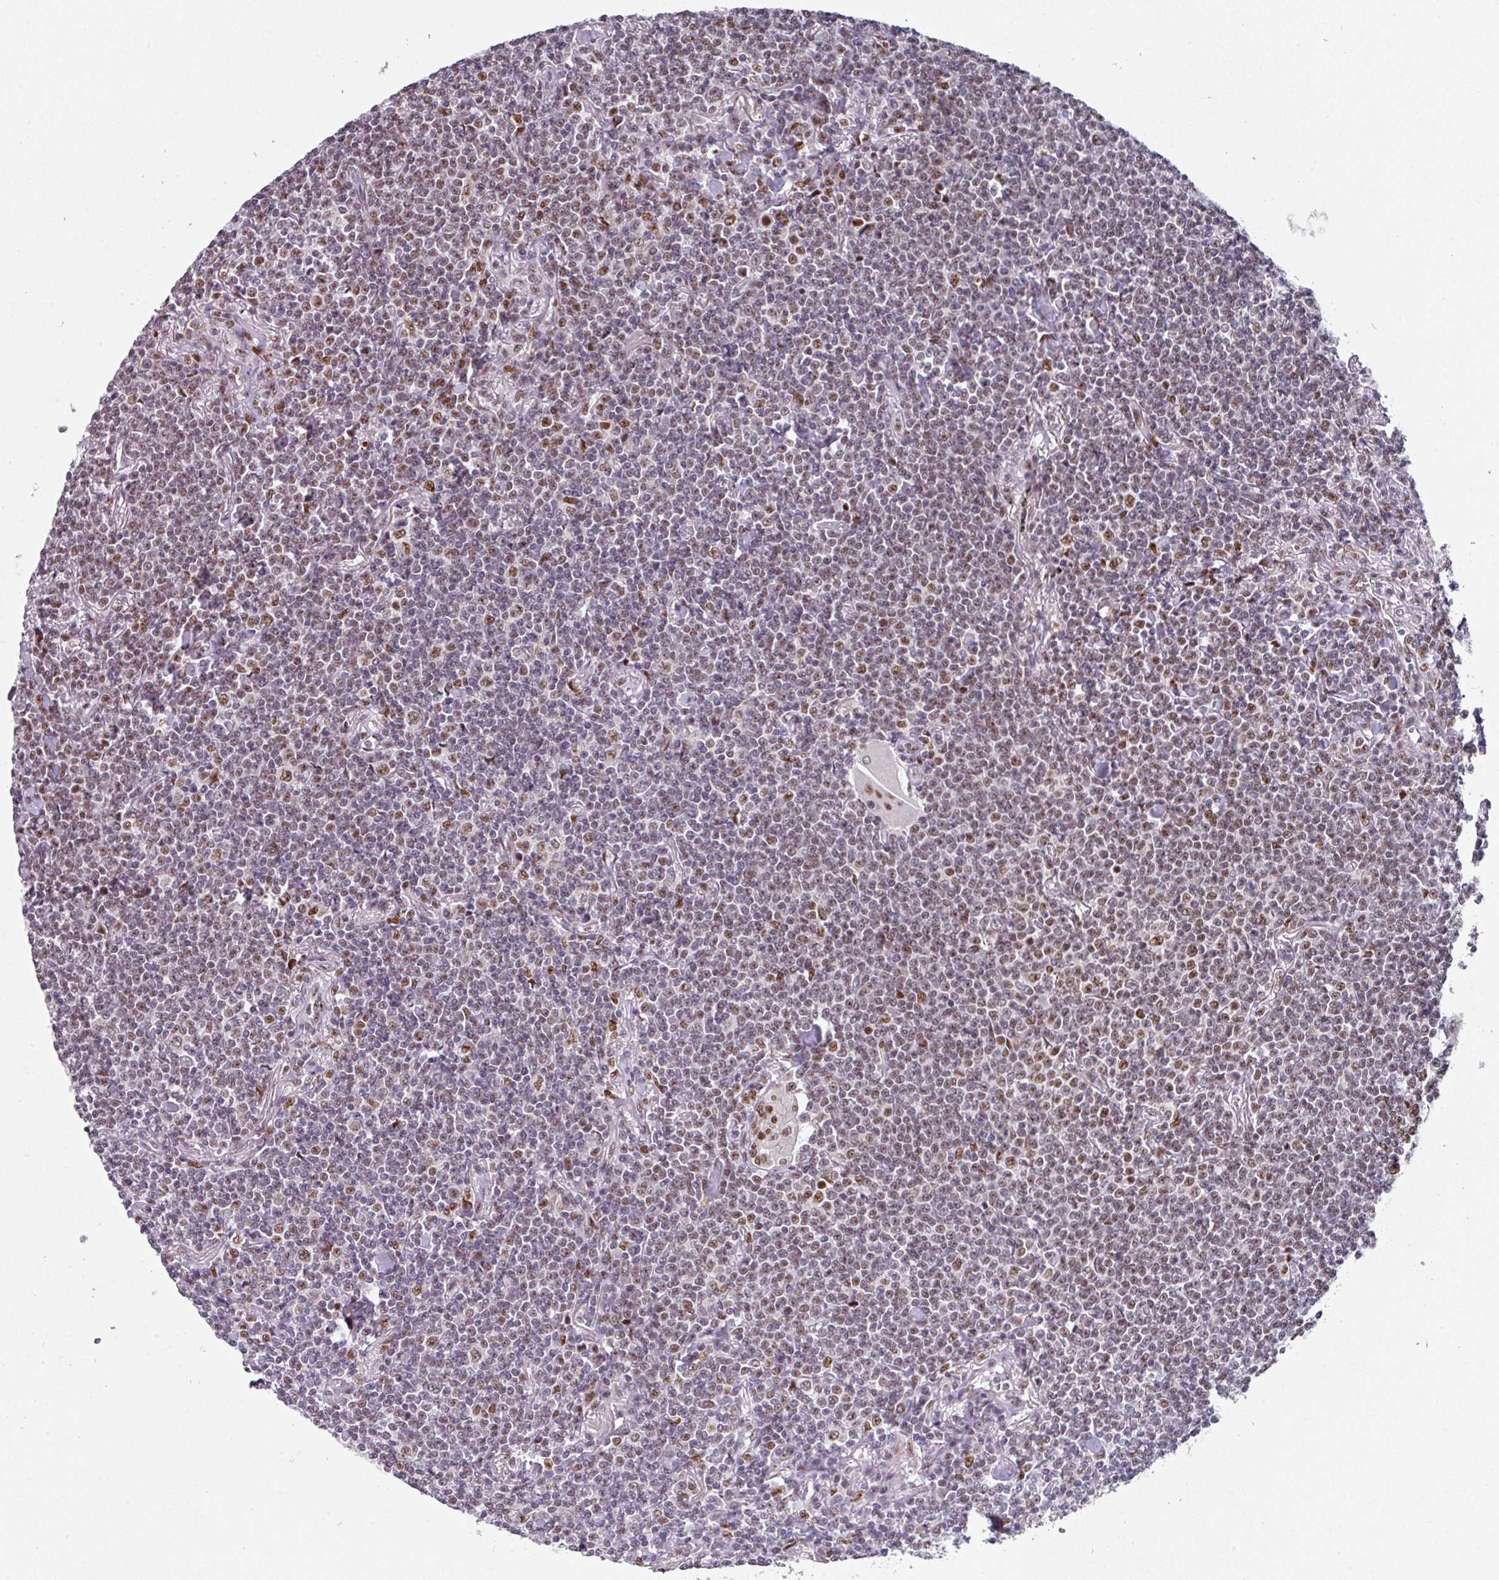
{"staining": {"intensity": "moderate", "quantity": "25%-75%", "location": "nuclear"}, "tissue": "lymphoma", "cell_type": "Tumor cells", "image_type": "cancer", "snomed": [{"axis": "morphology", "description": "Malignant lymphoma, non-Hodgkin's type, Low grade"}, {"axis": "topography", "description": "Lung"}], "caption": "High-power microscopy captured an IHC image of malignant lymphoma, non-Hodgkin's type (low-grade), revealing moderate nuclear staining in approximately 25%-75% of tumor cells.", "gene": "RAD50", "patient": {"sex": "female", "age": 71}}